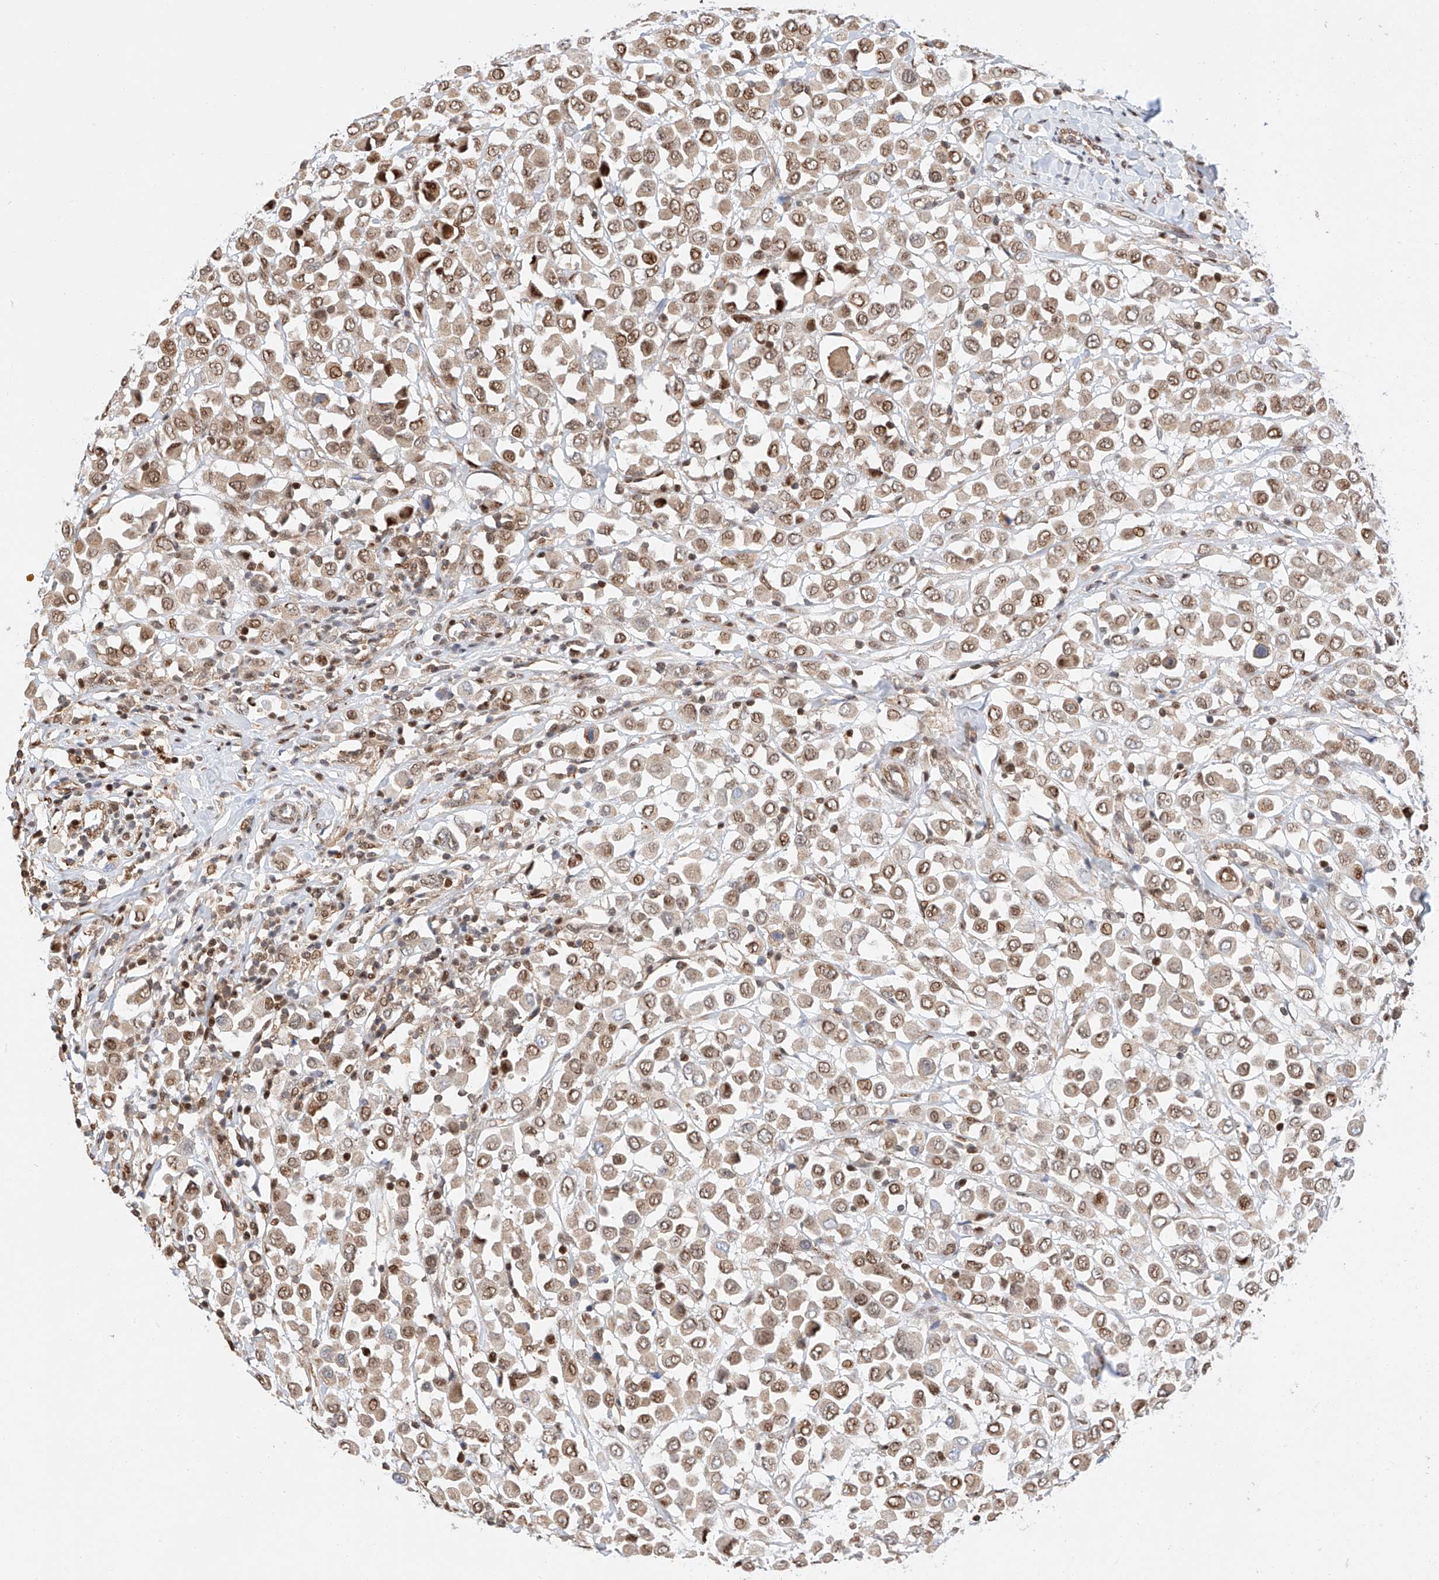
{"staining": {"intensity": "moderate", "quantity": ">75%", "location": "nuclear"}, "tissue": "breast cancer", "cell_type": "Tumor cells", "image_type": "cancer", "snomed": [{"axis": "morphology", "description": "Duct carcinoma"}, {"axis": "topography", "description": "Breast"}], "caption": "Protein expression analysis of human breast cancer reveals moderate nuclear expression in about >75% of tumor cells.", "gene": "HDAC9", "patient": {"sex": "female", "age": 61}}